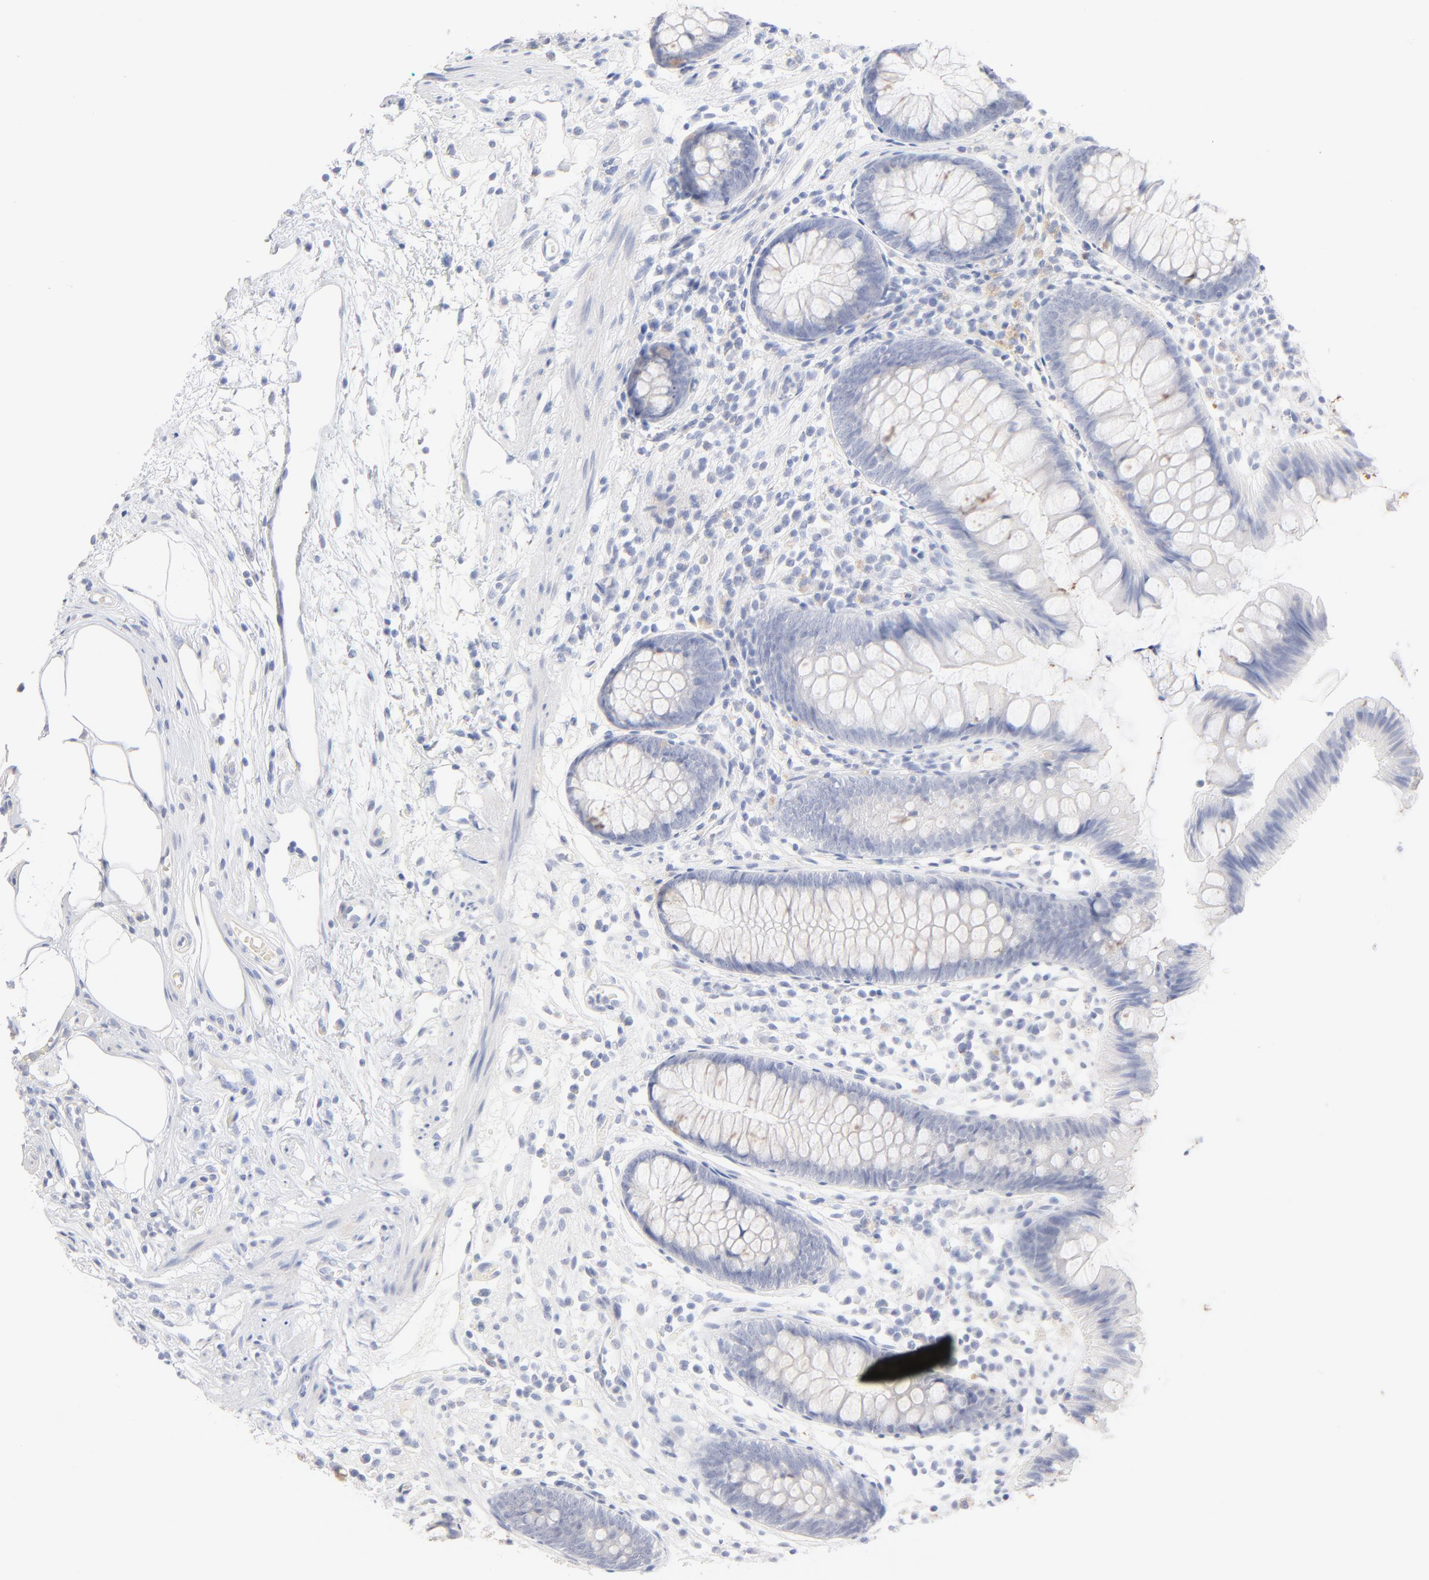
{"staining": {"intensity": "negative", "quantity": "none", "location": "none"}, "tissue": "appendix", "cell_type": "Glandular cells", "image_type": "normal", "snomed": [{"axis": "morphology", "description": "Normal tissue, NOS"}, {"axis": "topography", "description": "Appendix"}], "caption": "This is an immunohistochemistry image of unremarkable human appendix. There is no expression in glandular cells.", "gene": "ONECUT1", "patient": {"sex": "male", "age": 38}}